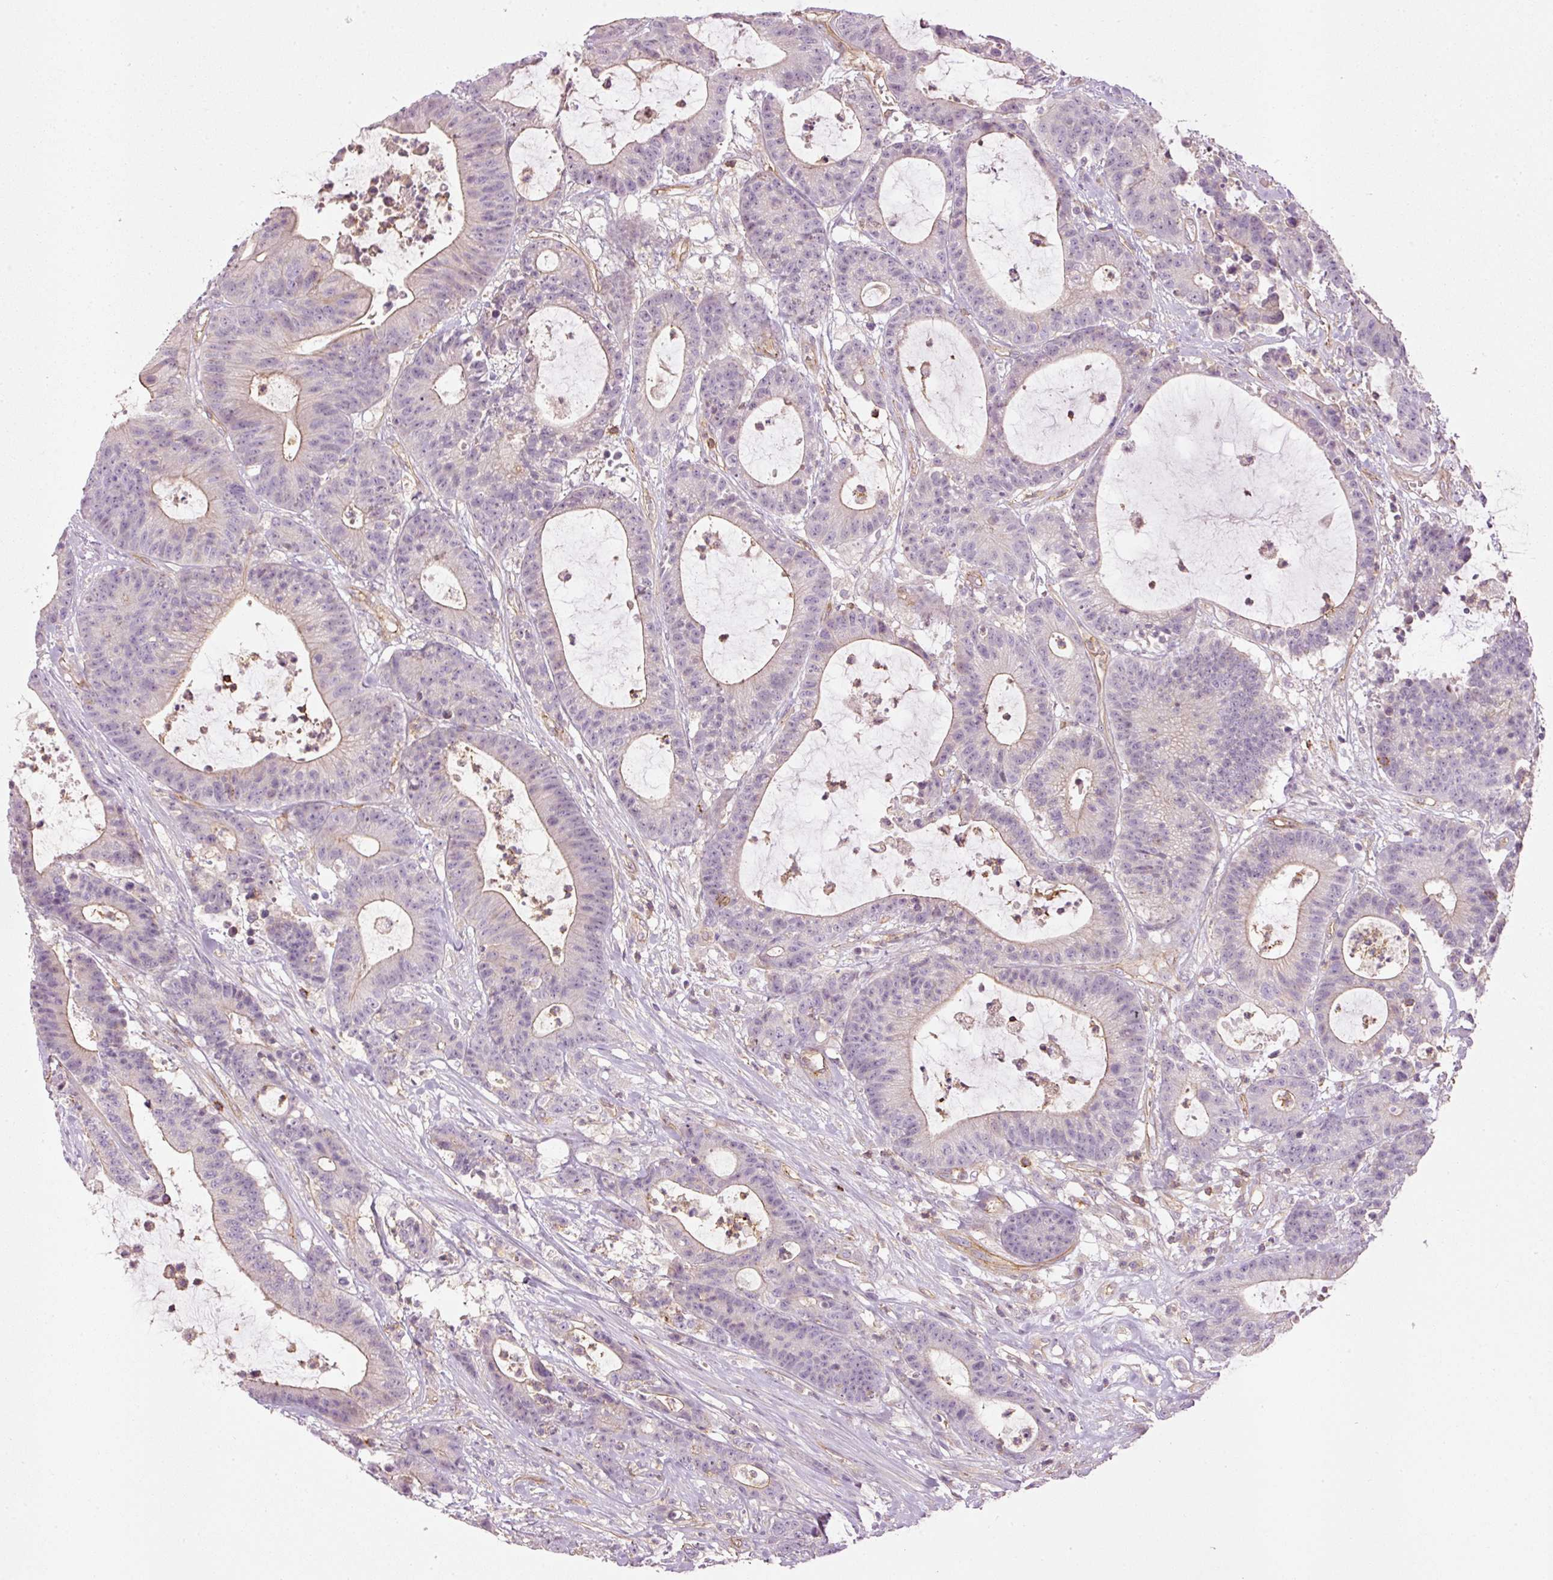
{"staining": {"intensity": "weak", "quantity": "25%-75%", "location": "cytoplasmic/membranous"}, "tissue": "colorectal cancer", "cell_type": "Tumor cells", "image_type": "cancer", "snomed": [{"axis": "morphology", "description": "Adenocarcinoma, NOS"}, {"axis": "topography", "description": "Colon"}], "caption": "Immunohistochemistry micrograph of neoplastic tissue: adenocarcinoma (colorectal) stained using immunohistochemistry demonstrates low levels of weak protein expression localized specifically in the cytoplasmic/membranous of tumor cells, appearing as a cytoplasmic/membranous brown color.", "gene": "SIPA1", "patient": {"sex": "female", "age": 84}}